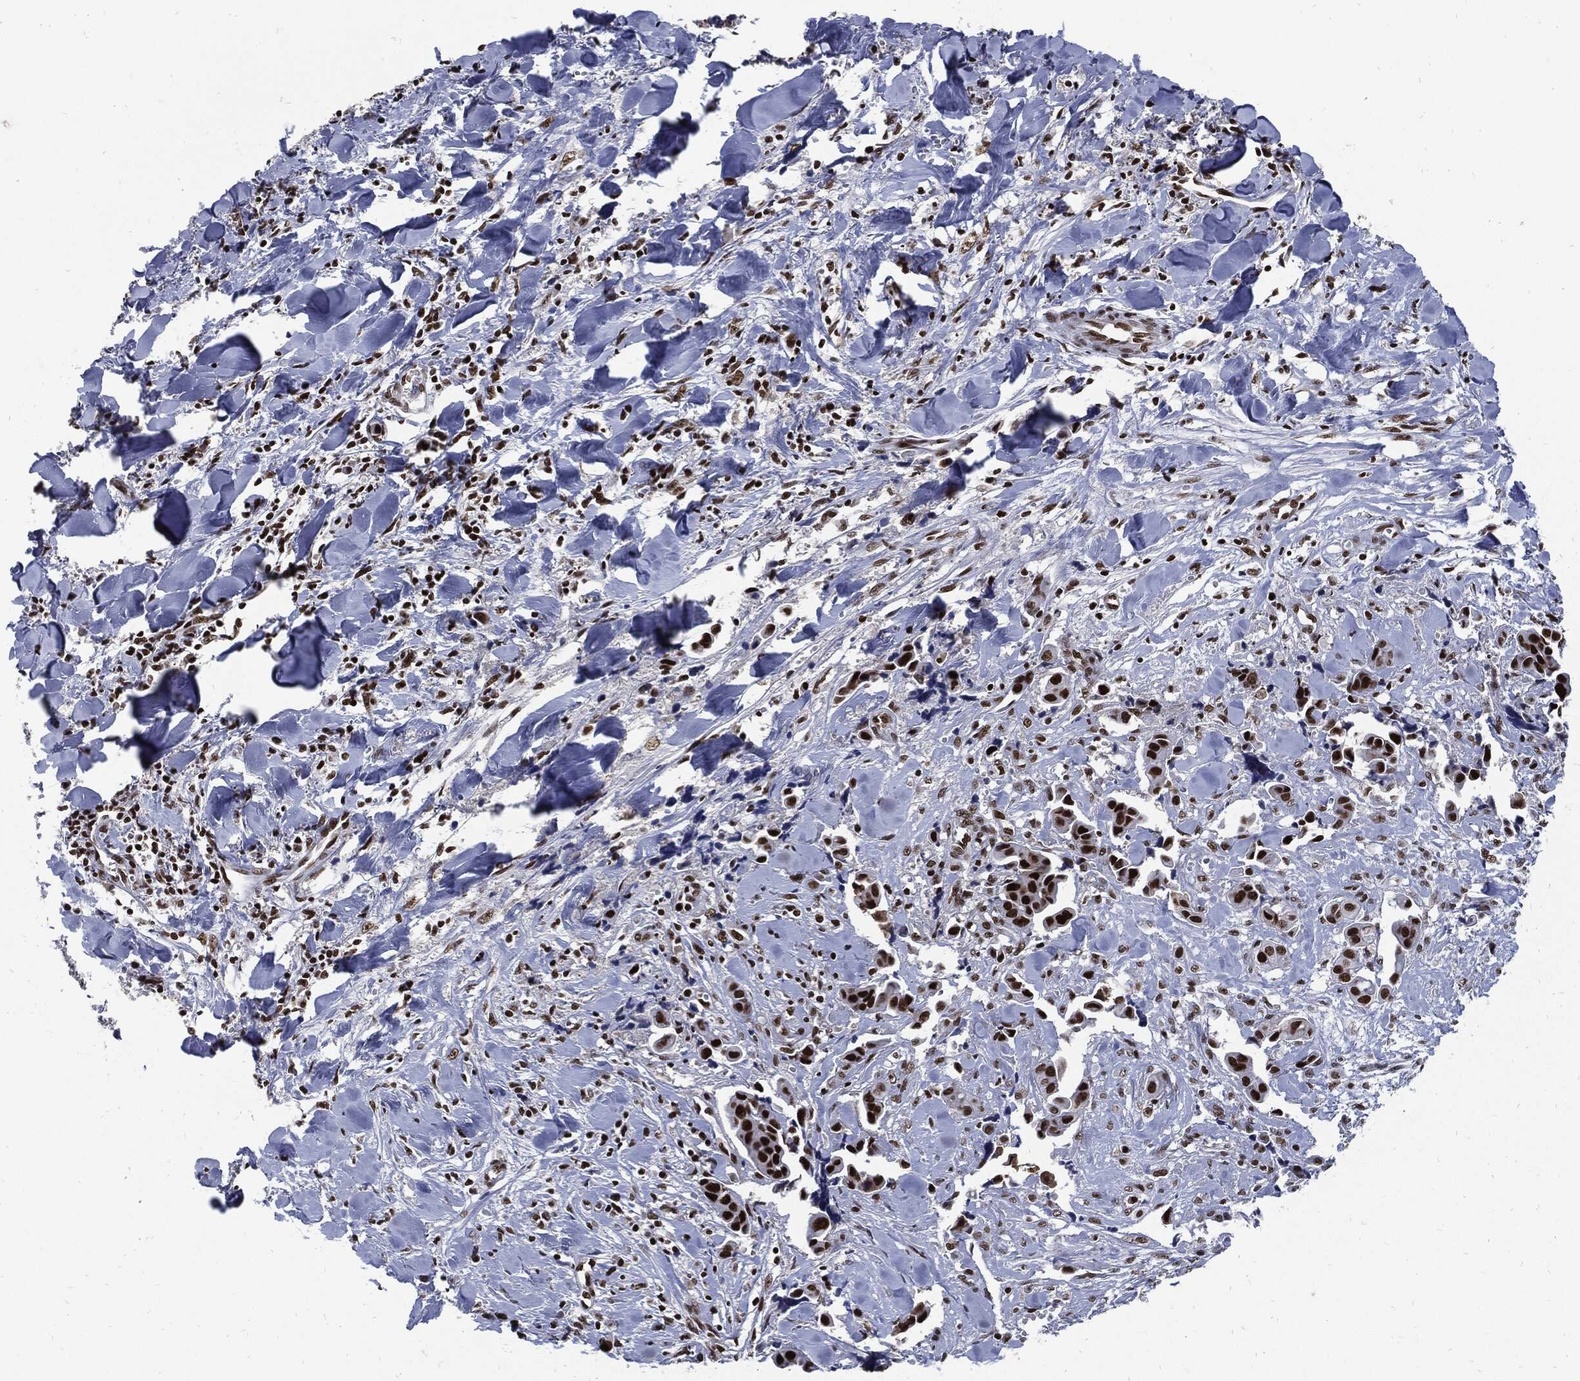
{"staining": {"intensity": "strong", "quantity": ">75%", "location": "nuclear"}, "tissue": "head and neck cancer", "cell_type": "Tumor cells", "image_type": "cancer", "snomed": [{"axis": "morphology", "description": "Adenocarcinoma, NOS"}, {"axis": "topography", "description": "Head-Neck"}], "caption": "Immunohistochemistry (IHC) photomicrograph of neoplastic tissue: head and neck cancer (adenocarcinoma) stained using IHC reveals high levels of strong protein expression localized specifically in the nuclear of tumor cells, appearing as a nuclear brown color.", "gene": "TERF2", "patient": {"sex": "male", "age": 76}}